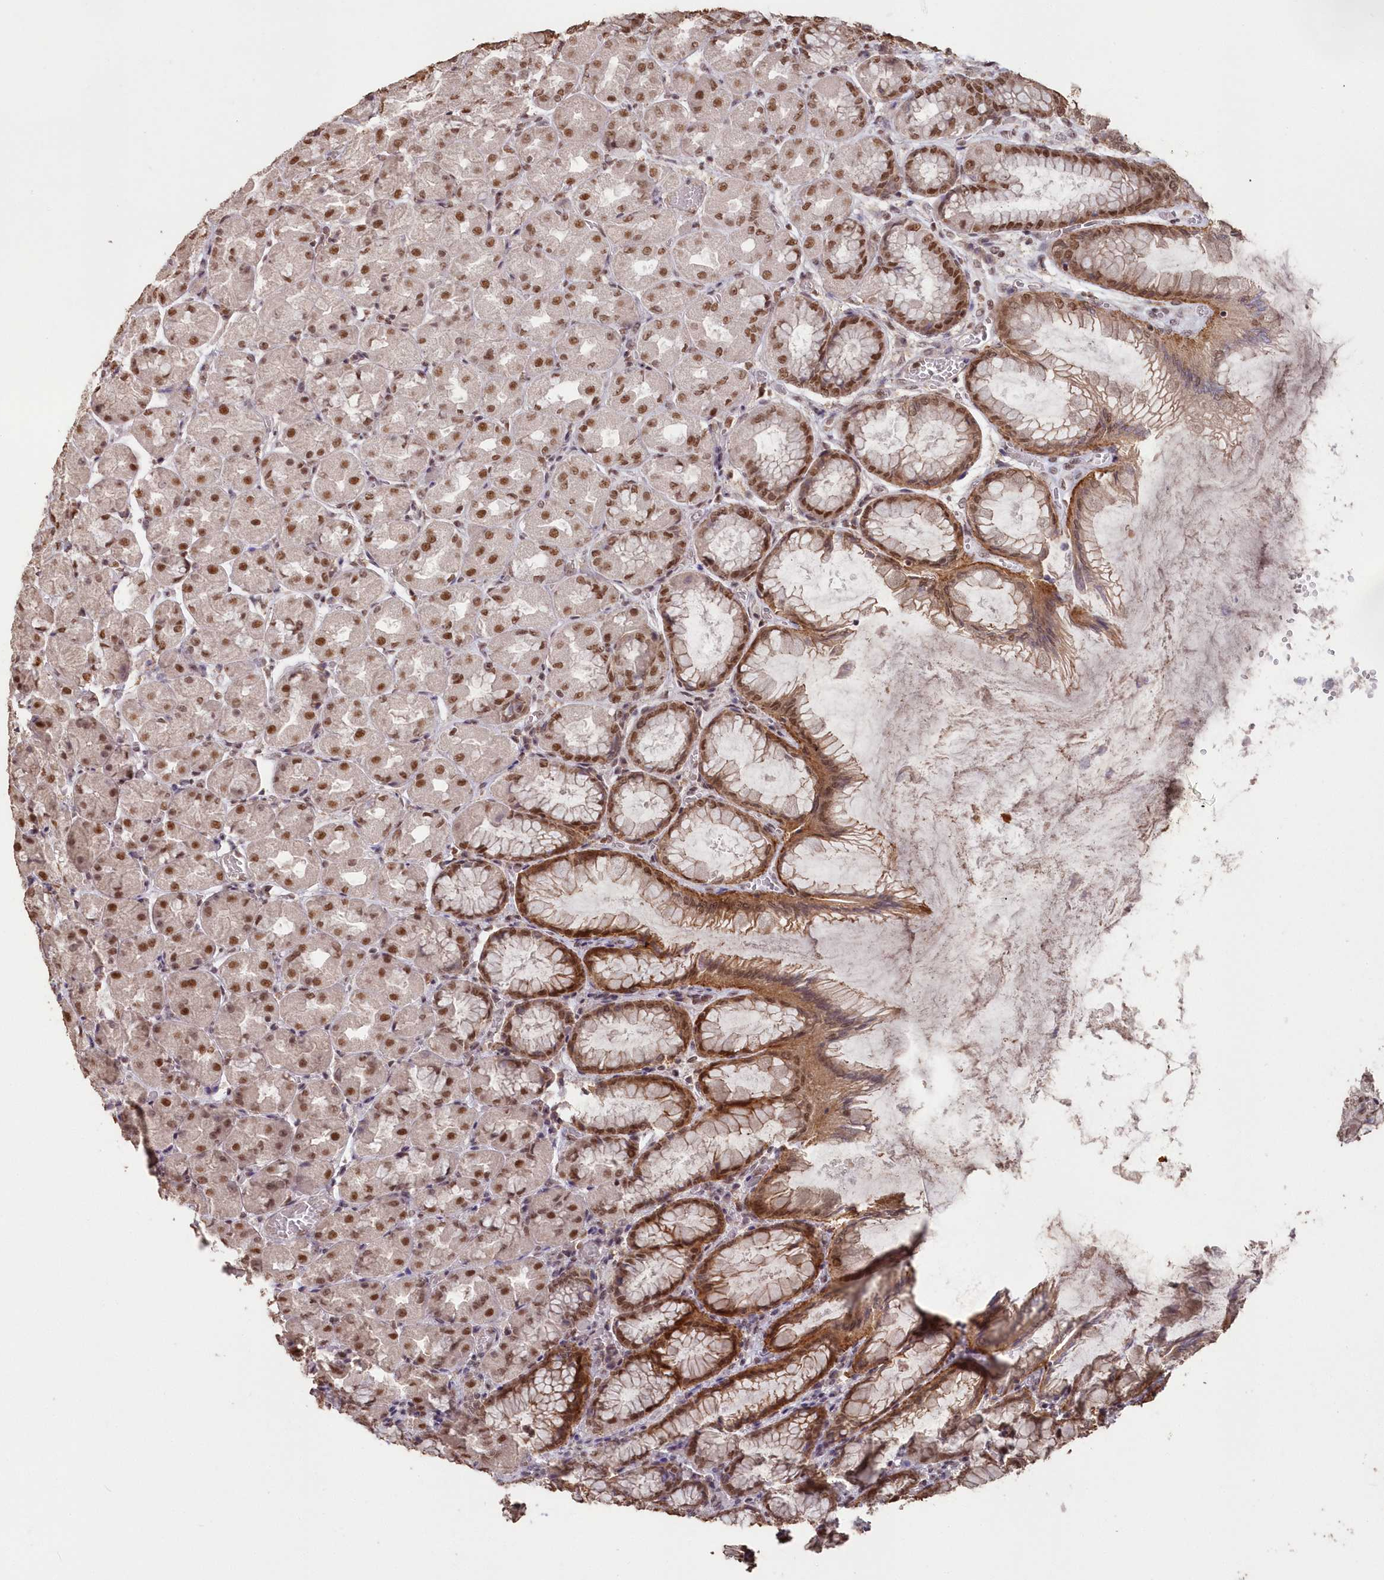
{"staining": {"intensity": "strong", "quantity": ">75%", "location": "nuclear"}, "tissue": "stomach", "cell_type": "Glandular cells", "image_type": "normal", "snomed": [{"axis": "morphology", "description": "Normal tissue, NOS"}, {"axis": "topography", "description": "Stomach, upper"}], "caption": "This histopathology image reveals immunohistochemistry staining of benign human stomach, with high strong nuclear expression in approximately >75% of glandular cells.", "gene": "PDS5A", "patient": {"sex": "female", "age": 56}}